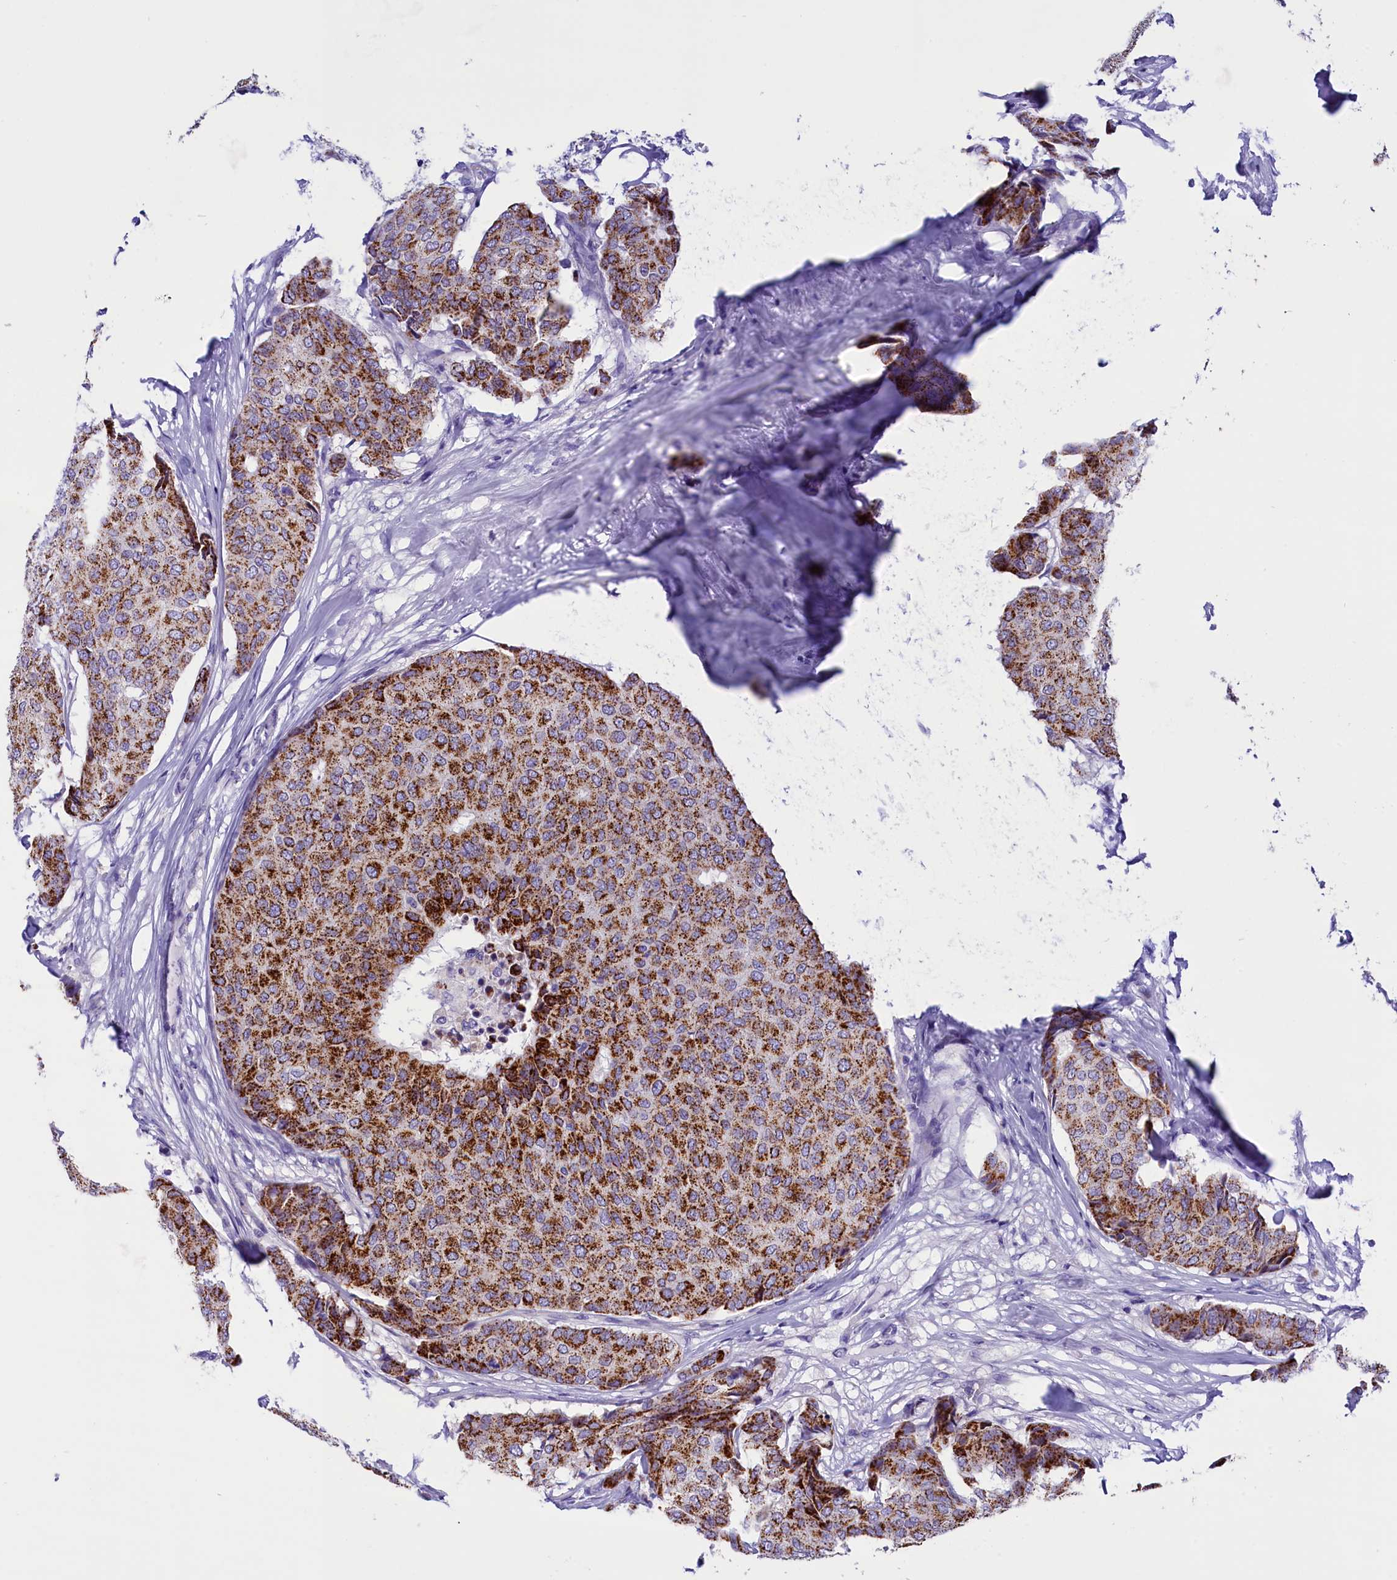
{"staining": {"intensity": "strong", "quantity": ">75%", "location": "cytoplasmic/membranous"}, "tissue": "breast cancer", "cell_type": "Tumor cells", "image_type": "cancer", "snomed": [{"axis": "morphology", "description": "Duct carcinoma"}, {"axis": "topography", "description": "Breast"}], "caption": "The micrograph shows immunohistochemical staining of breast cancer. There is strong cytoplasmic/membranous positivity is present in about >75% of tumor cells. The protein of interest is stained brown, and the nuclei are stained in blue (DAB (3,3'-diaminobenzidine) IHC with brightfield microscopy, high magnification).", "gene": "ABAT", "patient": {"sex": "female", "age": 75}}